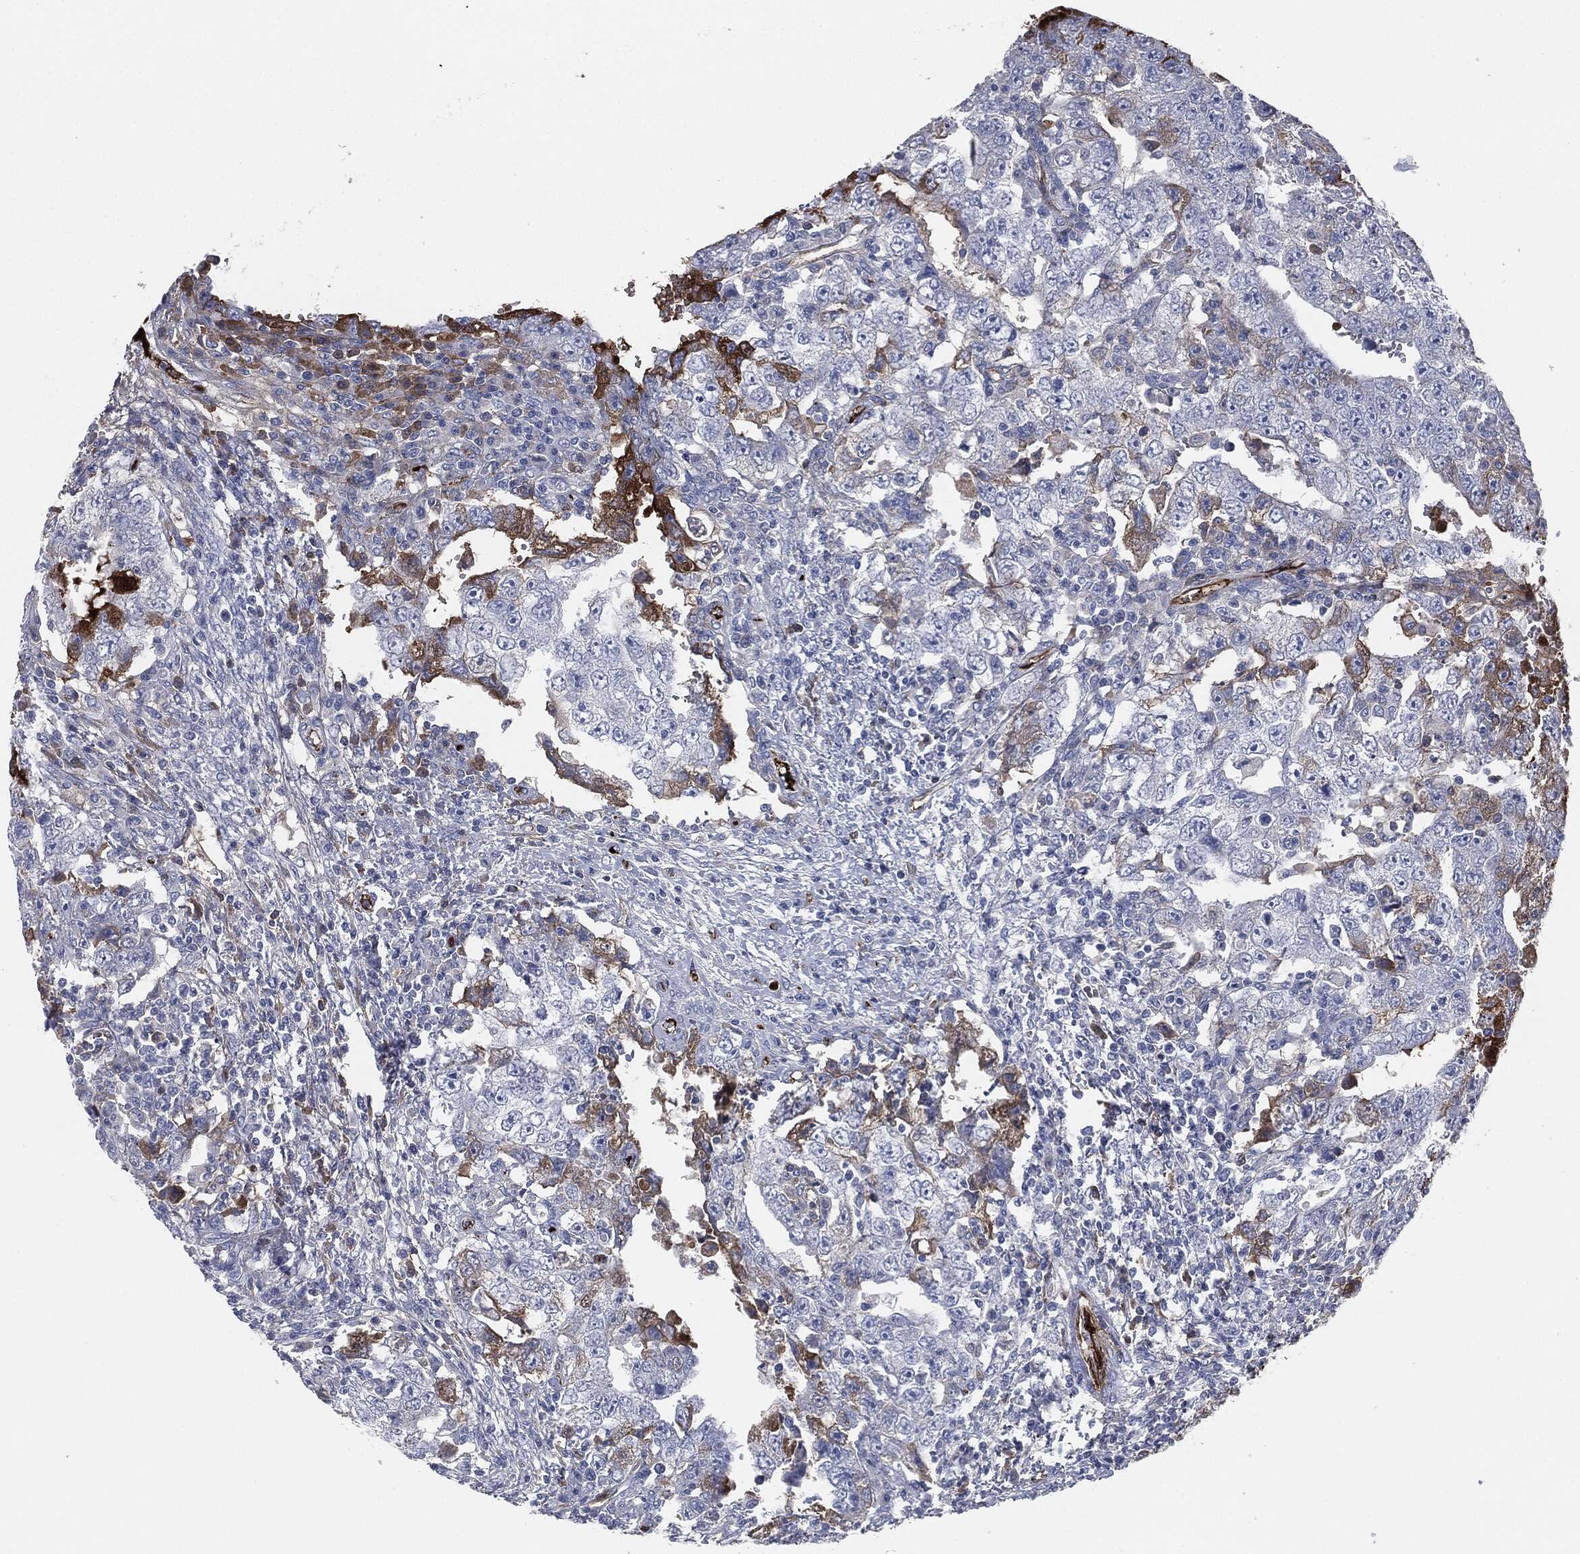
{"staining": {"intensity": "strong", "quantity": "<25%", "location": "cytoplasmic/membranous"}, "tissue": "testis cancer", "cell_type": "Tumor cells", "image_type": "cancer", "snomed": [{"axis": "morphology", "description": "Carcinoma, Embryonal, NOS"}, {"axis": "topography", "description": "Testis"}], "caption": "Embryonal carcinoma (testis) tissue displays strong cytoplasmic/membranous positivity in approximately <25% of tumor cells The staining was performed using DAB, with brown indicating positive protein expression. Nuclei are stained blue with hematoxylin.", "gene": "APOB", "patient": {"sex": "male", "age": 26}}